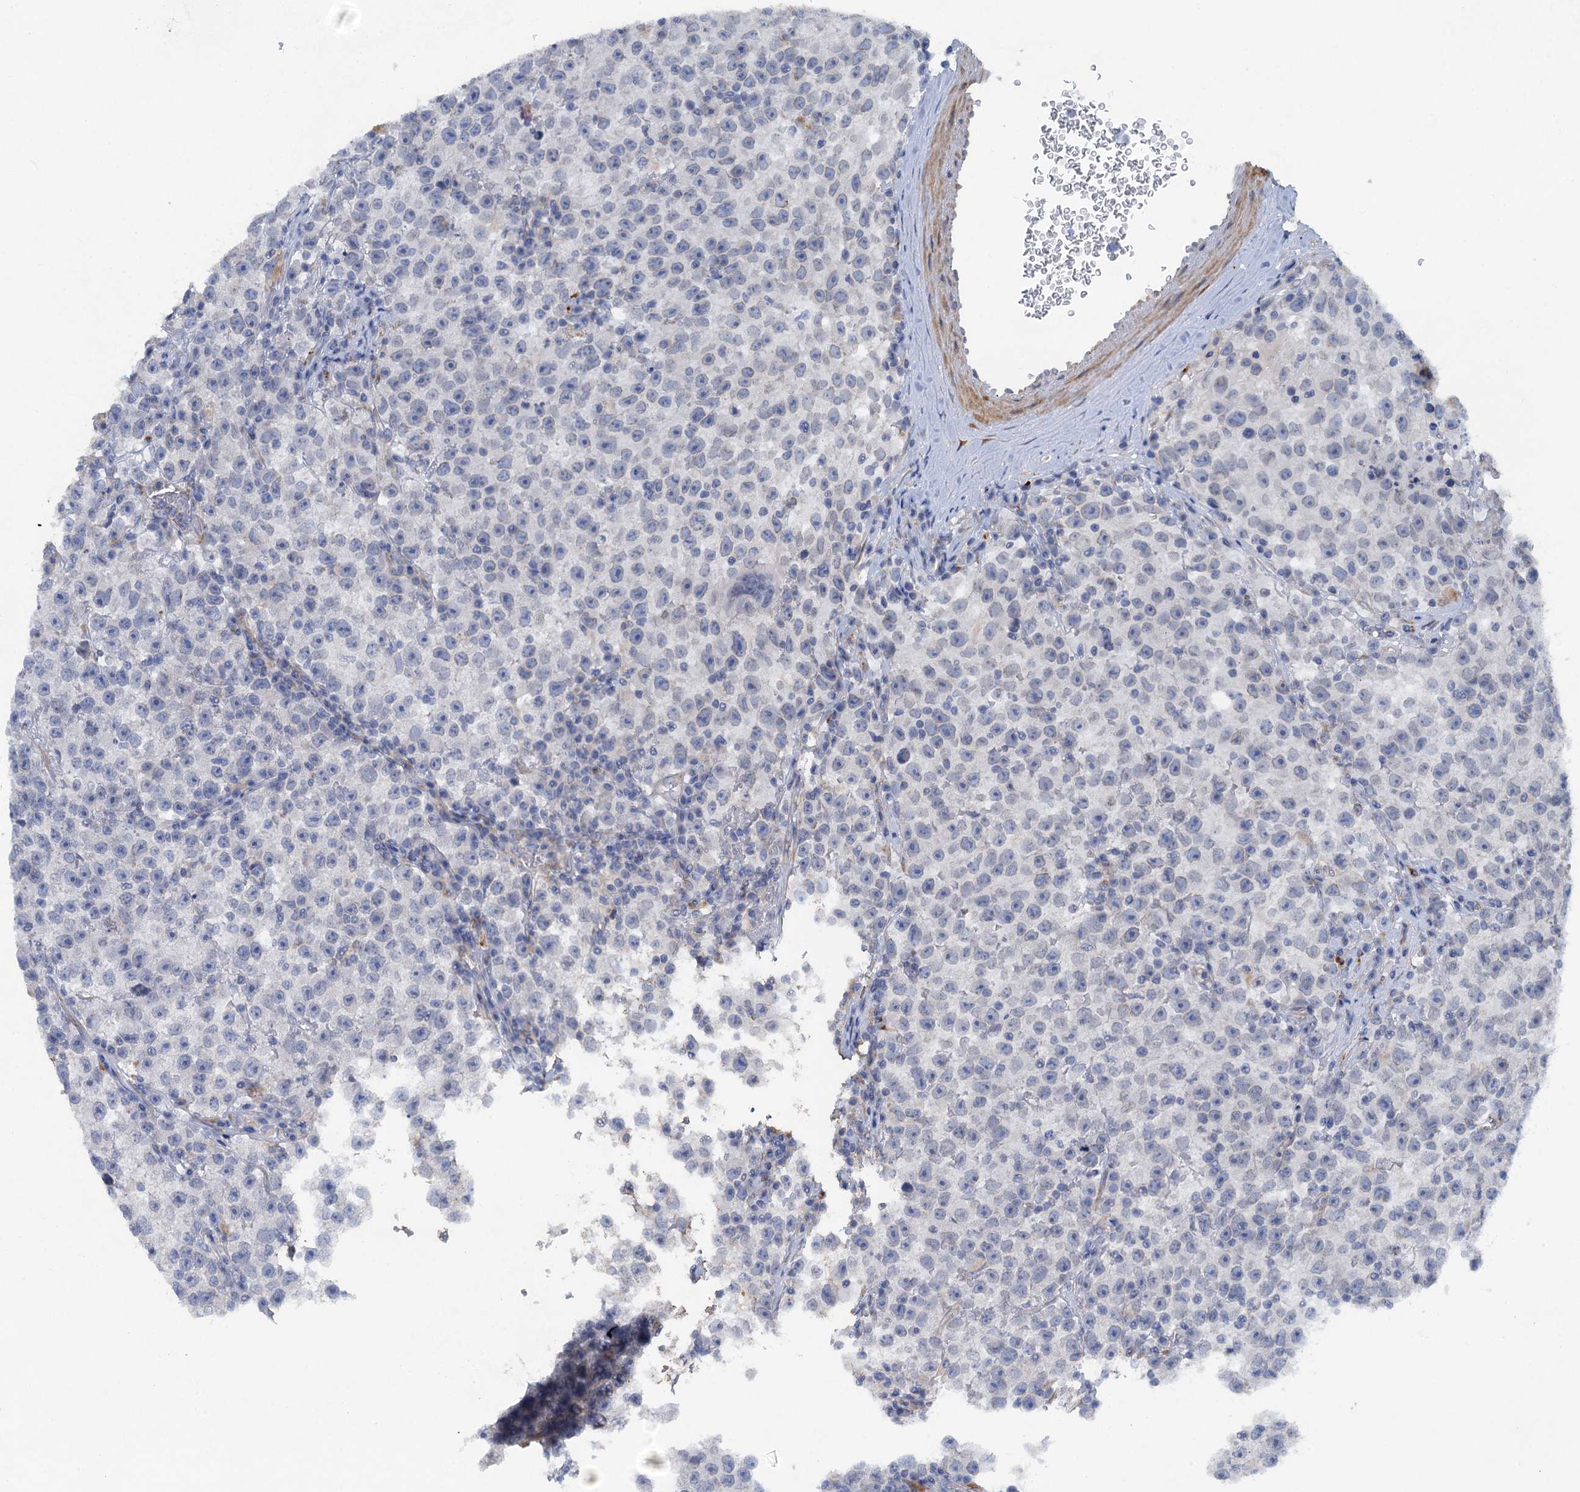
{"staining": {"intensity": "negative", "quantity": "none", "location": "none"}, "tissue": "testis cancer", "cell_type": "Tumor cells", "image_type": "cancer", "snomed": [{"axis": "morphology", "description": "Seminoma, NOS"}, {"axis": "topography", "description": "Testis"}], "caption": "Tumor cells are negative for protein expression in human seminoma (testis).", "gene": "POGLUT3", "patient": {"sex": "male", "age": 22}}